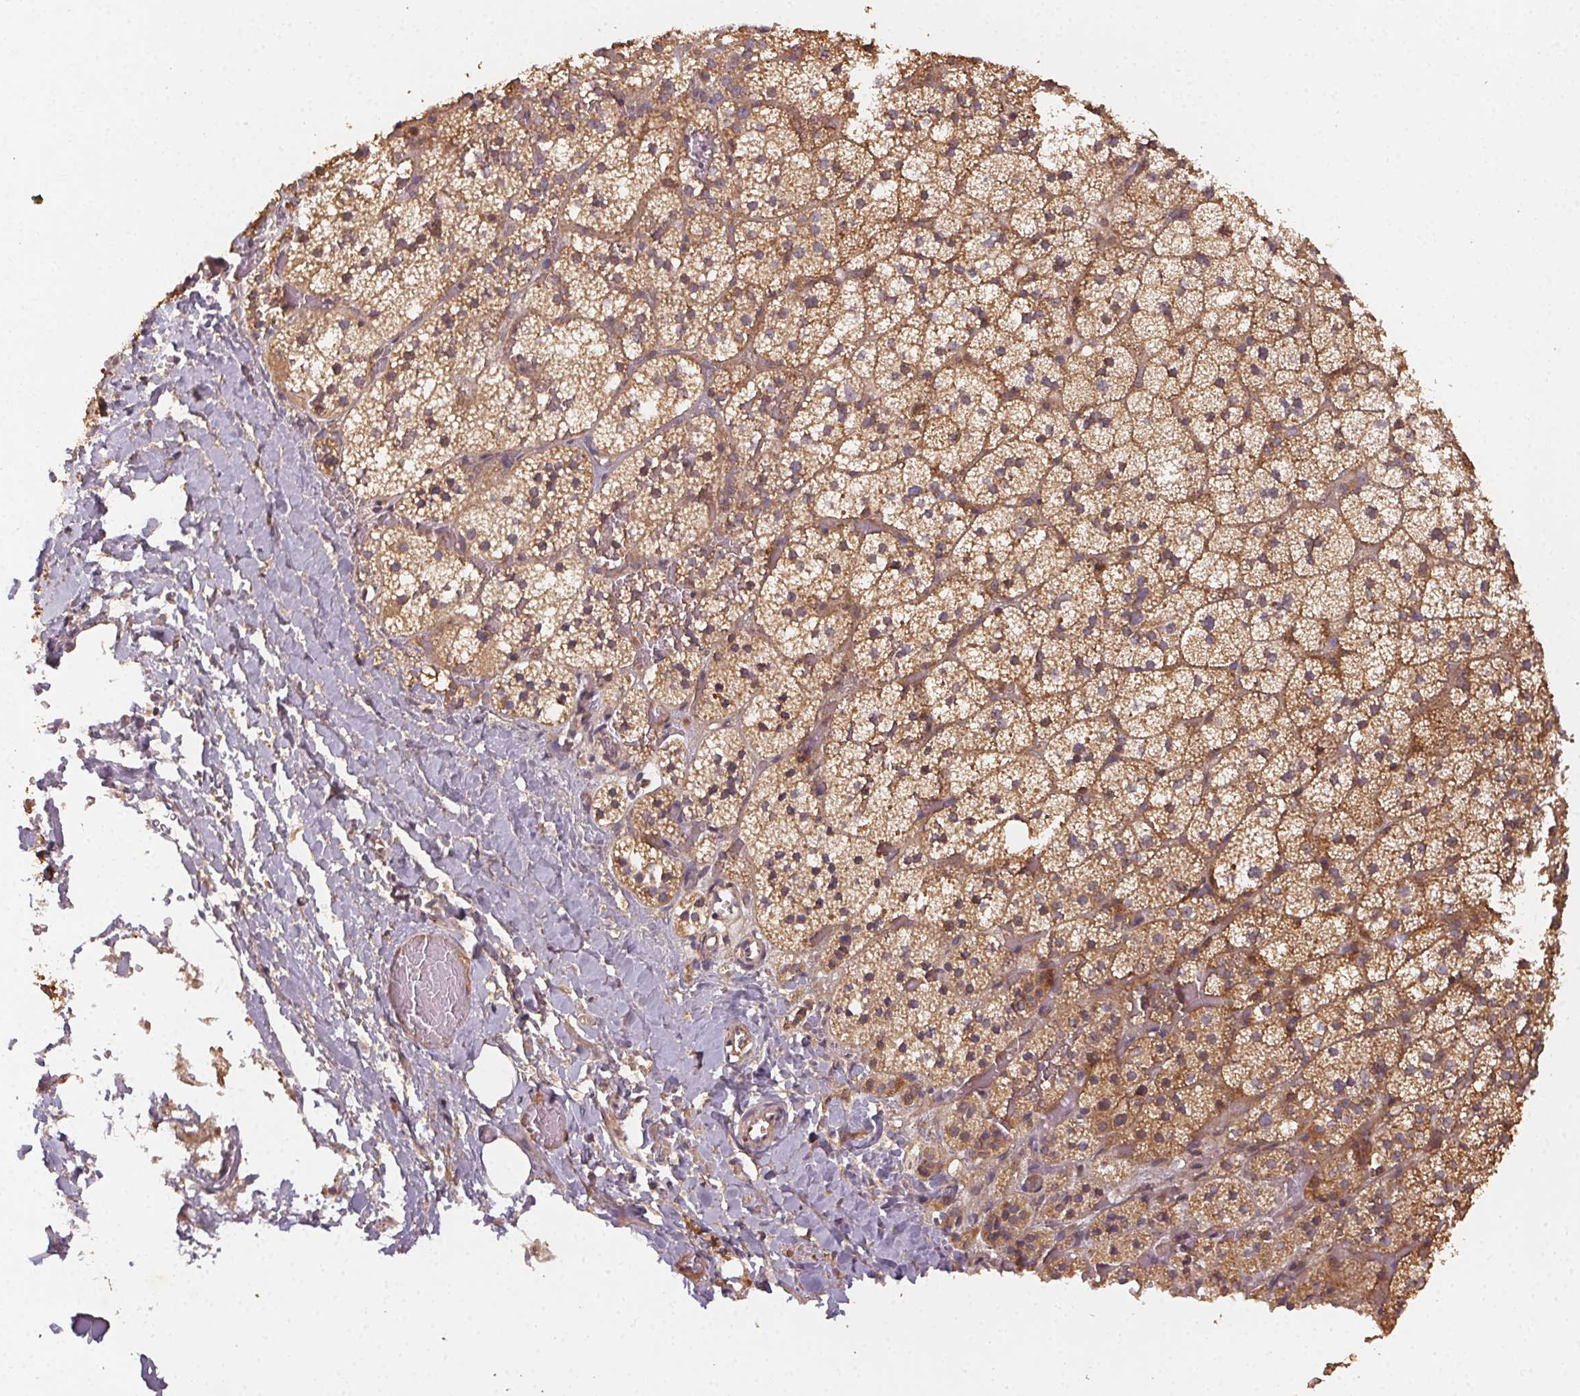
{"staining": {"intensity": "moderate", "quantity": ">75%", "location": "cytoplasmic/membranous"}, "tissue": "adrenal gland", "cell_type": "Glandular cells", "image_type": "normal", "snomed": [{"axis": "morphology", "description": "Normal tissue, NOS"}, {"axis": "topography", "description": "Adrenal gland"}], "caption": "This photomicrograph reveals immunohistochemistry staining of unremarkable adrenal gland, with medium moderate cytoplasmic/membranous staining in about >75% of glandular cells.", "gene": "RALA", "patient": {"sex": "male", "age": 53}}